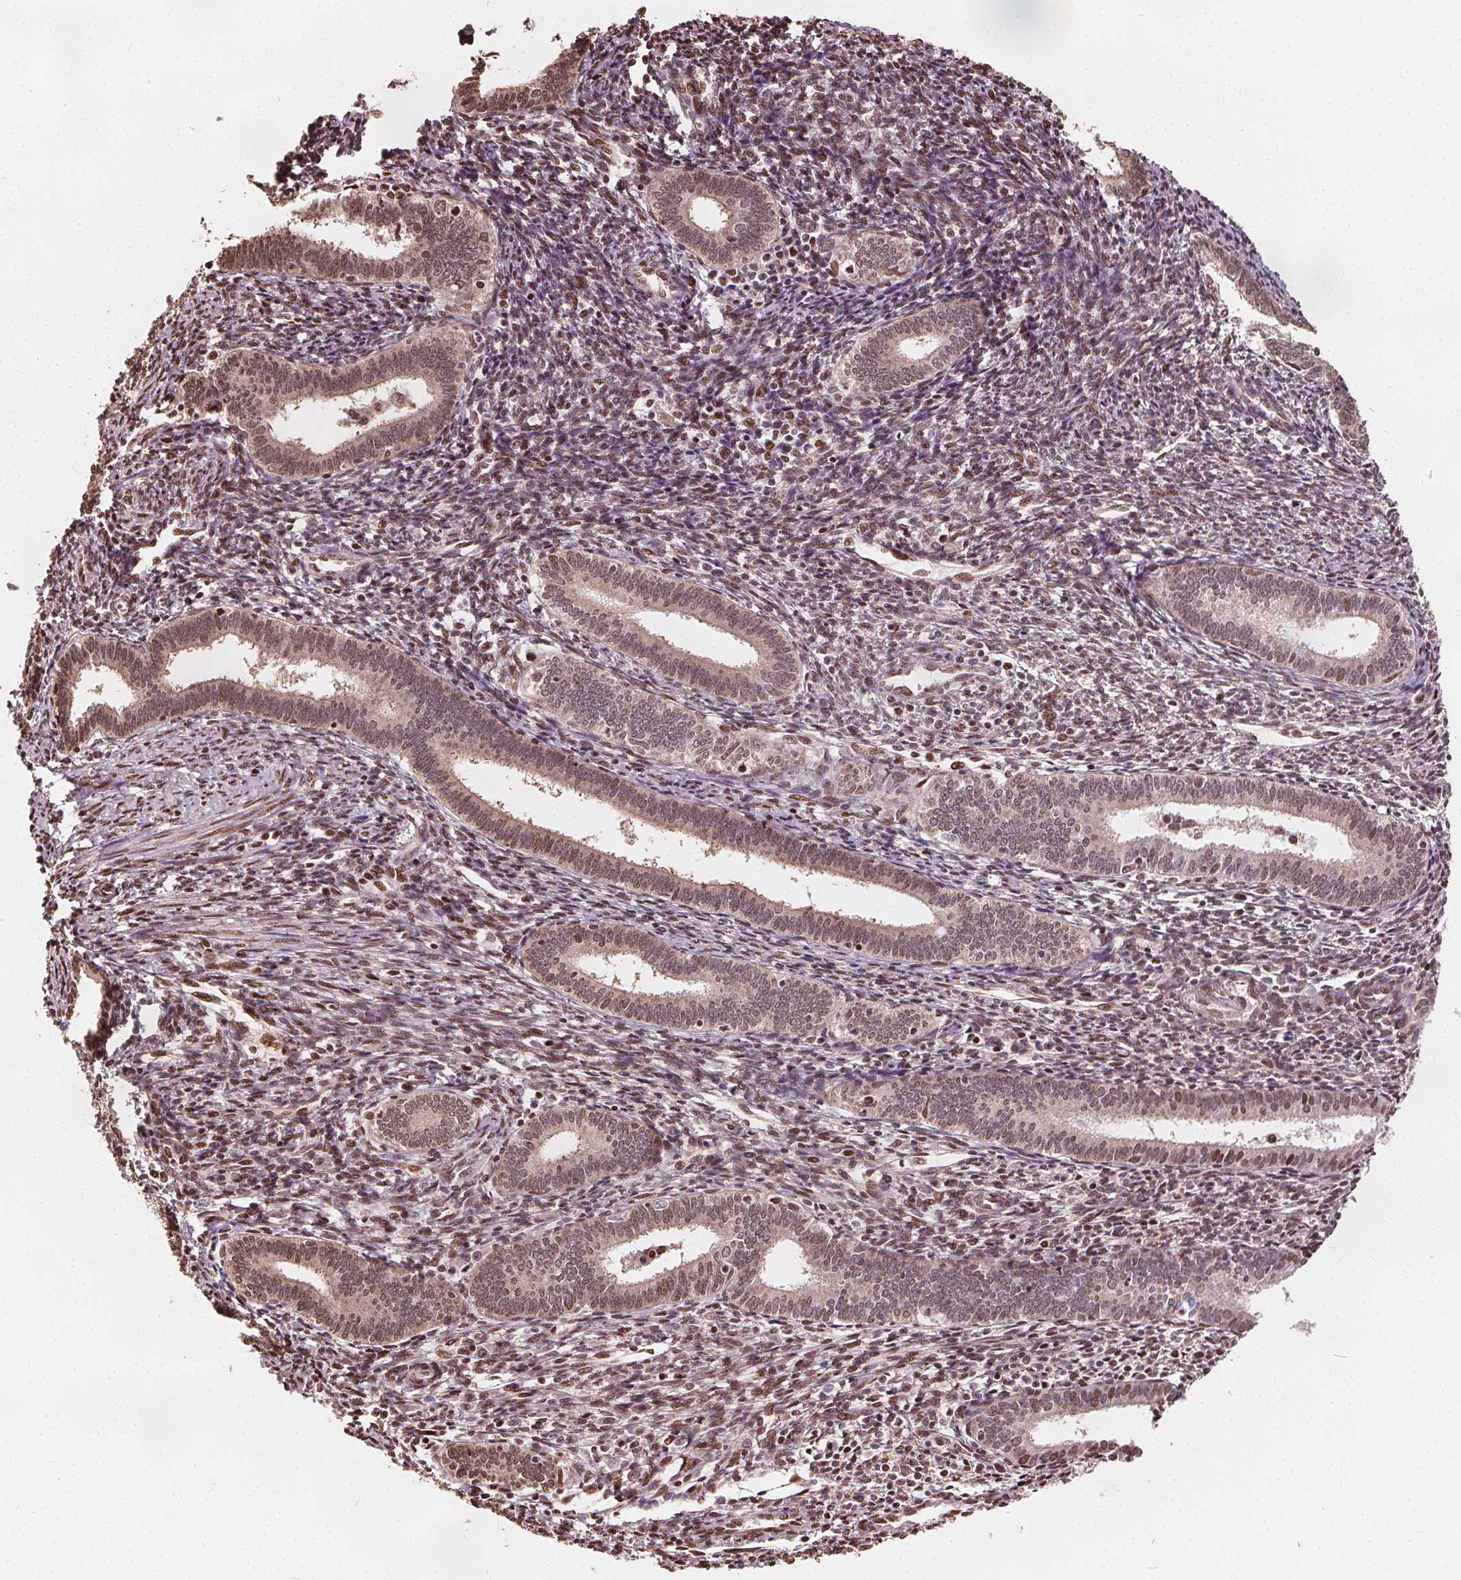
{"staining": {"intensity": "moderate", "quantity": ">75%", "location": "nuclear"}, "tissue": "endometrium", "cell_type": "Cells in endometrial stroma", "image_type": "normal", "snomed": [{"axis": "morphology", "description": "Normal tissue, NOS"}, {"axis": "topography", "description": "Endometrium"}], "caption": "Immunohistochemical staining of unremarkable human endometrium demonstrates moderate nuclear protein staining in approximately >75% of cells in endometrial stroma.", "gene": "ISLR2", "patient": {"sex": "female", "age": 41}}